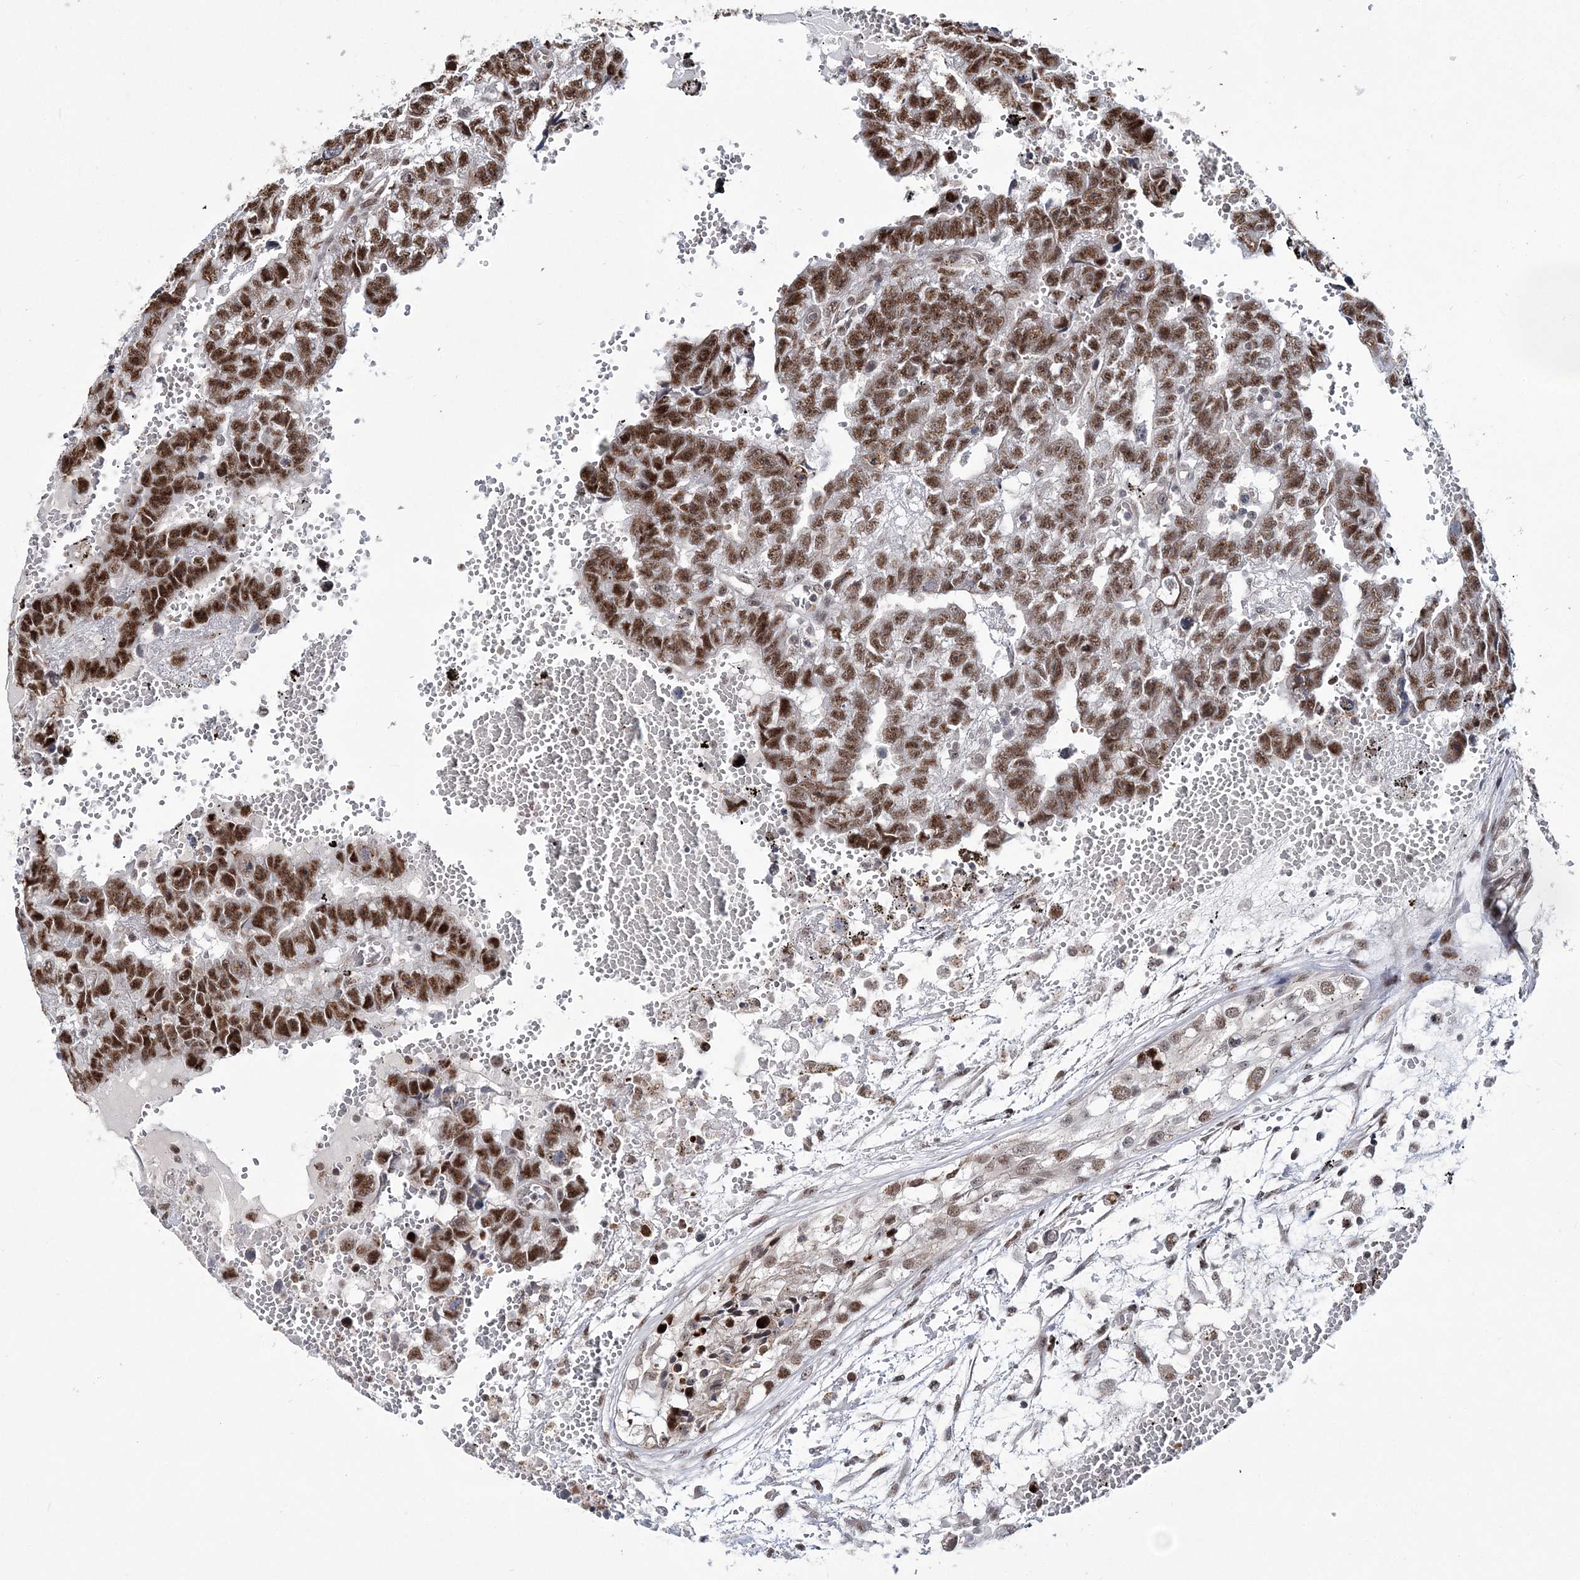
{"staining": {"intensity": "strong", "quantity": "25%-75%", "location": "nuclear"}, "tissue": "testis cancer", "cell_type": "Tumor cells", "image_type": "cancer", "snomed": [{"axis": "morphology", "description": "Carcinoma, Embryonal, NOS"}, {"axis": "topography", "description": "Testis"}], "caption": "The histopathology image displays staining of testis cancer (embryonal carcinoma), revealing strong nuclear protein expression (brown color) within tumor cells.", "gene": "TATDN2", "patient": {"sex": "male", "age": 25}}